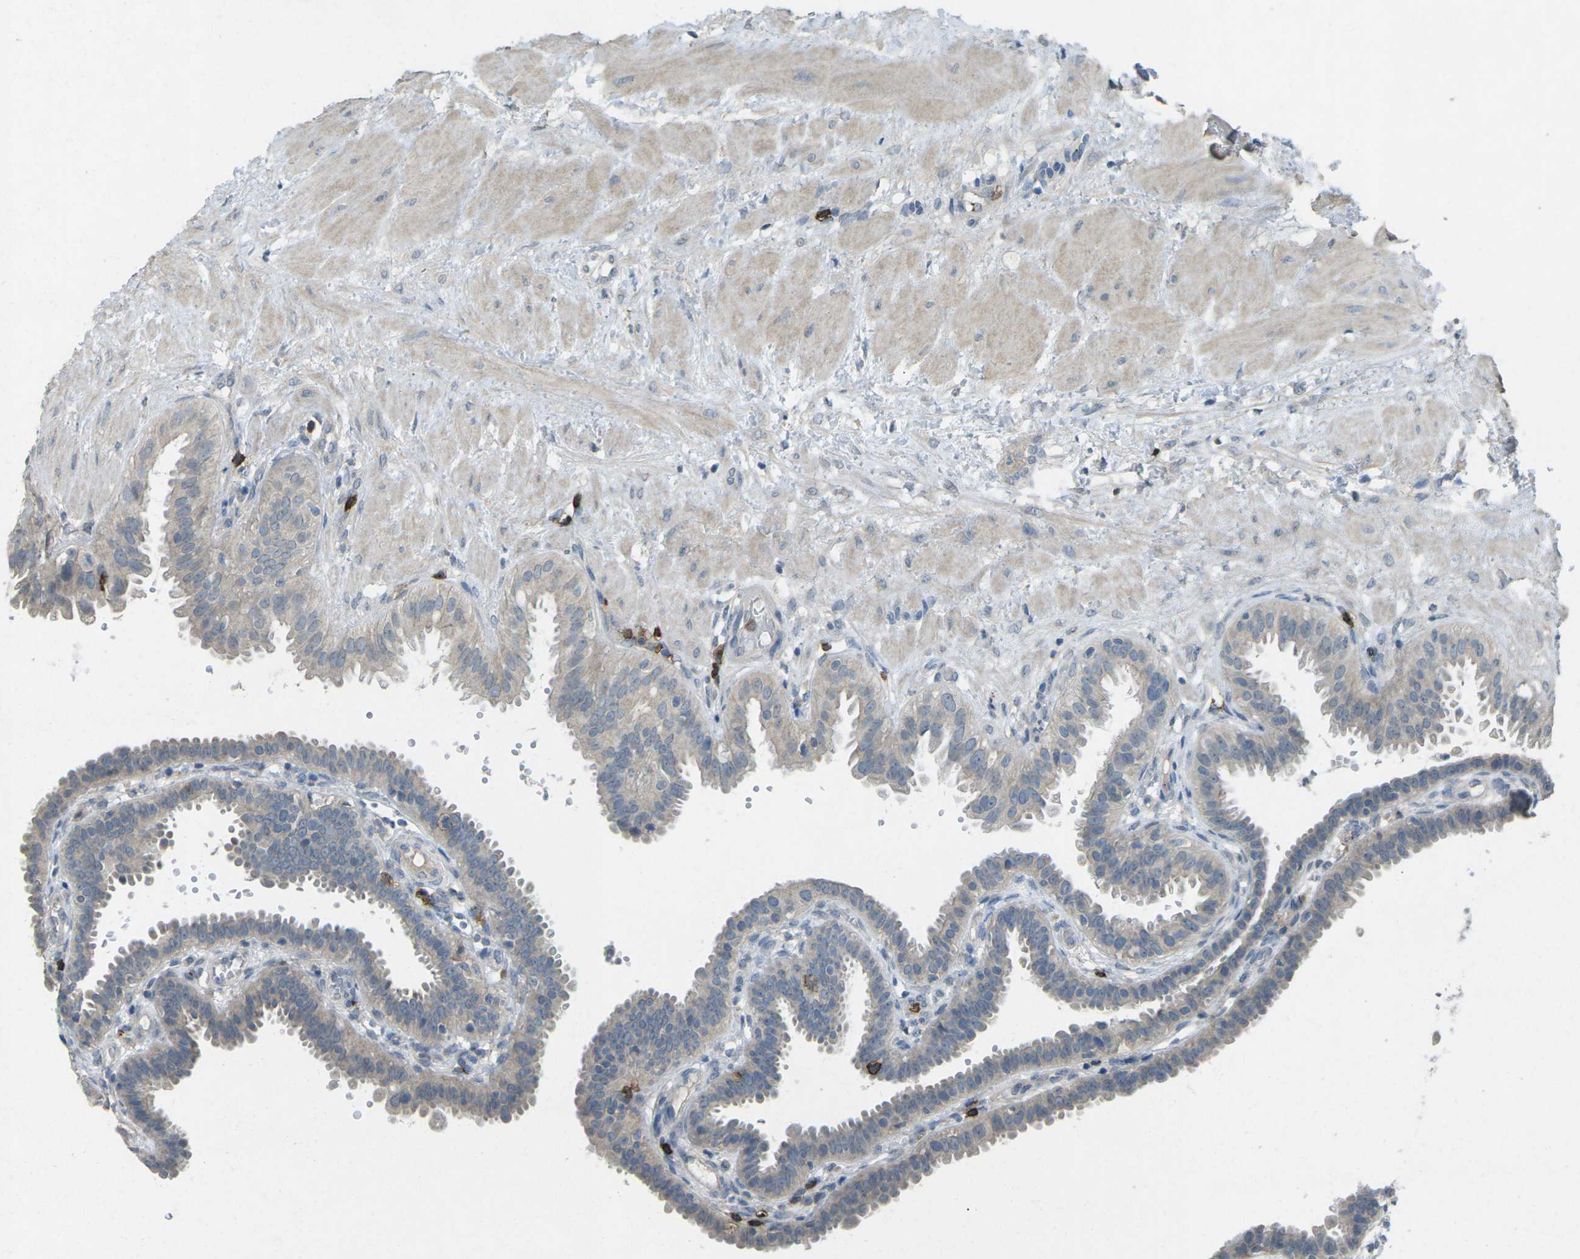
{"staining": {"intensity": "negative", "quantity": "none", "location": "none"}, "tissue": "fallopian tube", "cell_type": "Glandular cells", "image_type": "normal", "snomed": [{"axis": "morphology", "description": "Normal tissue, NOS"}, {"axis": "topography", "description": "Fallopian tube"}, {"axis": "topography", "description": "Placenta"}], "caption": "Immunohistochemical staining of unremarkable human fallopian tube shows no significant expression in glandular cells.", "gene": "CD19", "patient": {"sex": "female", "age": 34}}